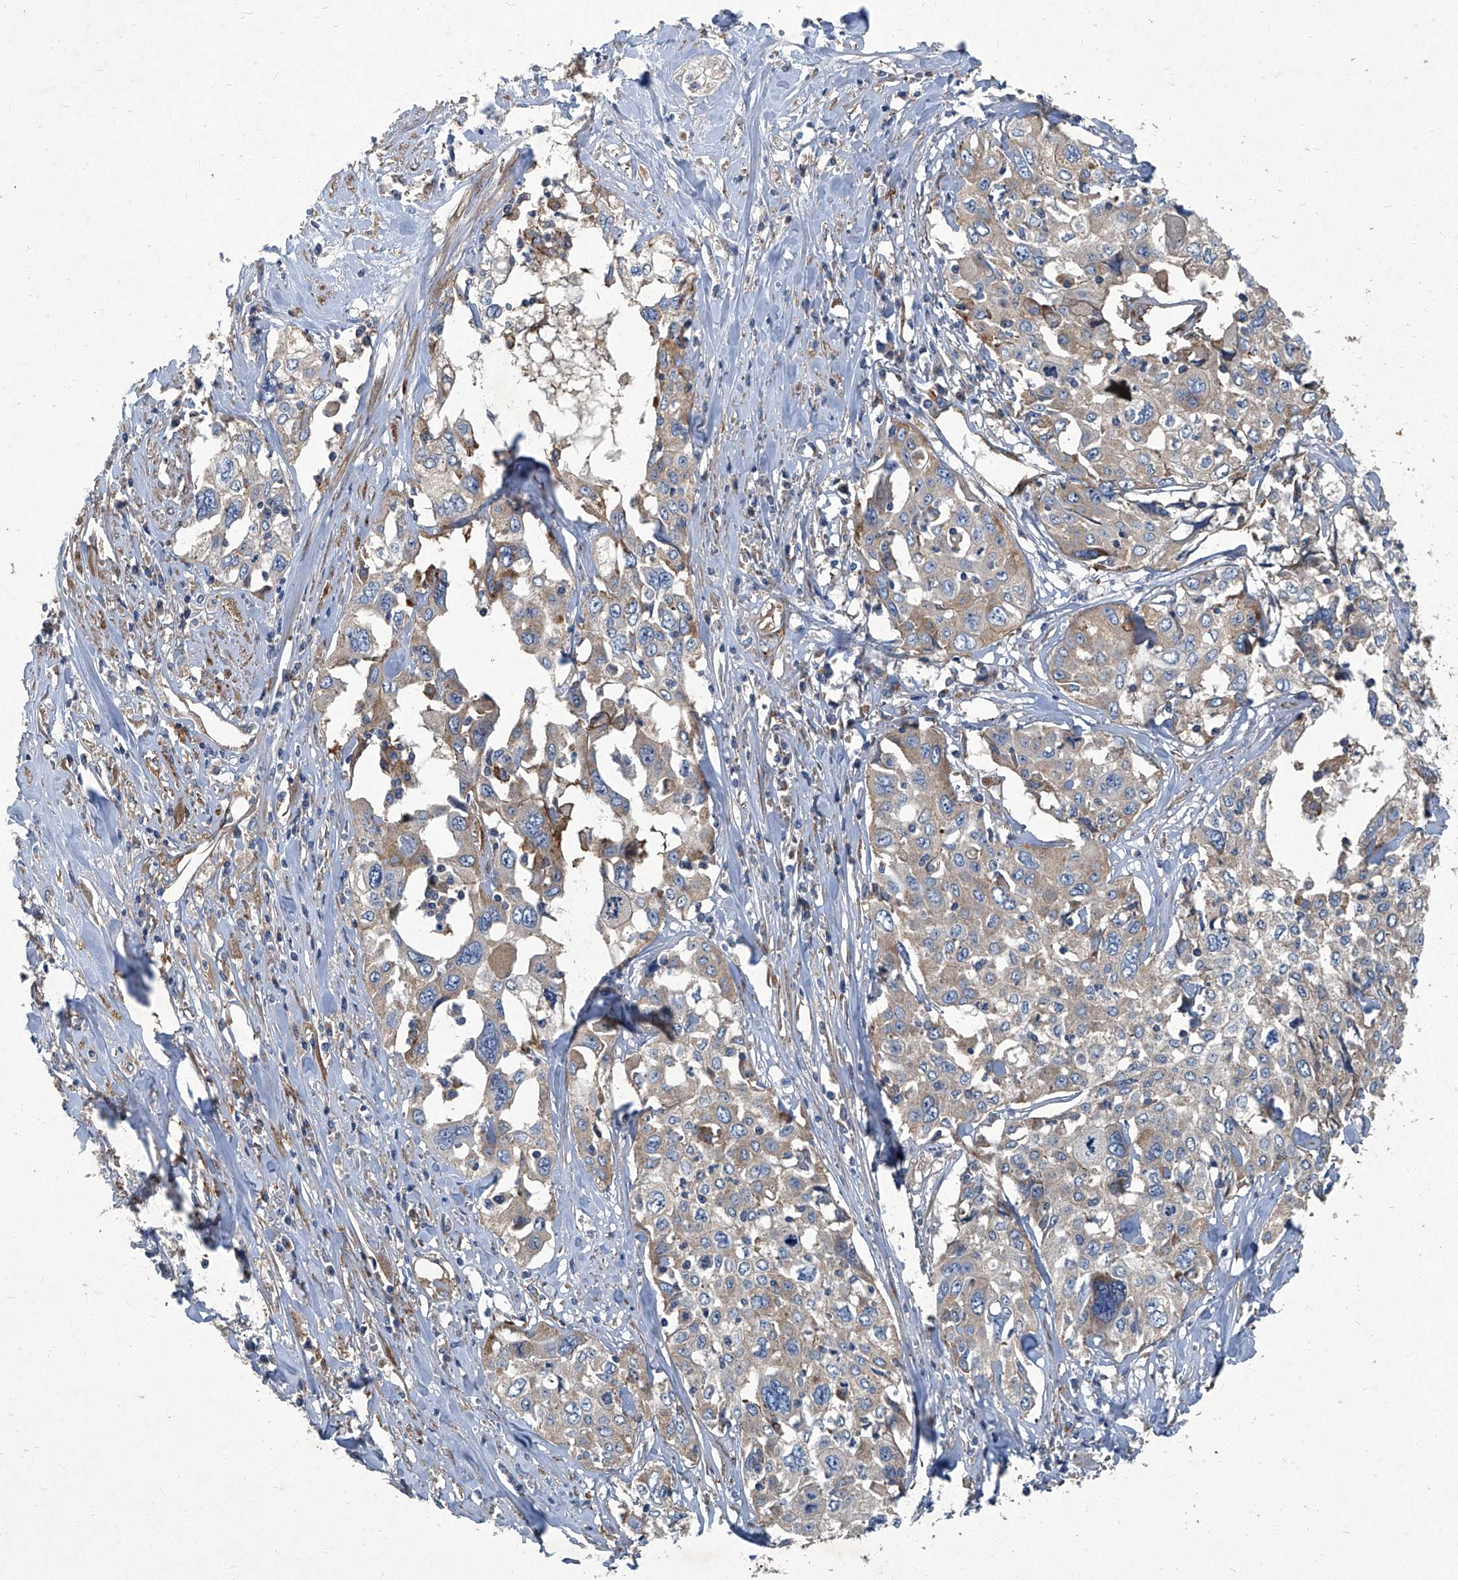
{"staining": {"intensity": "moderate", "quantity": "<25%", "location": "cytoplasmic/membranous"}, "tissue": "cervical cancer", "cell_type": "Tumor cells", "image_type": "cancer", "snomed": [{"axis": "morphology", "description": "Squamous cell carcinoma, NOS"}, {"axis": "topography", "description": "Cervix"}], "caption": "This histopathology image exhibits cervical squamous cell carcinoma stained with immunohistochemistry (IHC) to label a protein in brown. The cytoplasmic/membranous of tumor cells show moderate positivity for the protein. Nuclei are counter-stained blue.", "gene": "PIGH", "patient": {"sex": "female", "age": 31}}